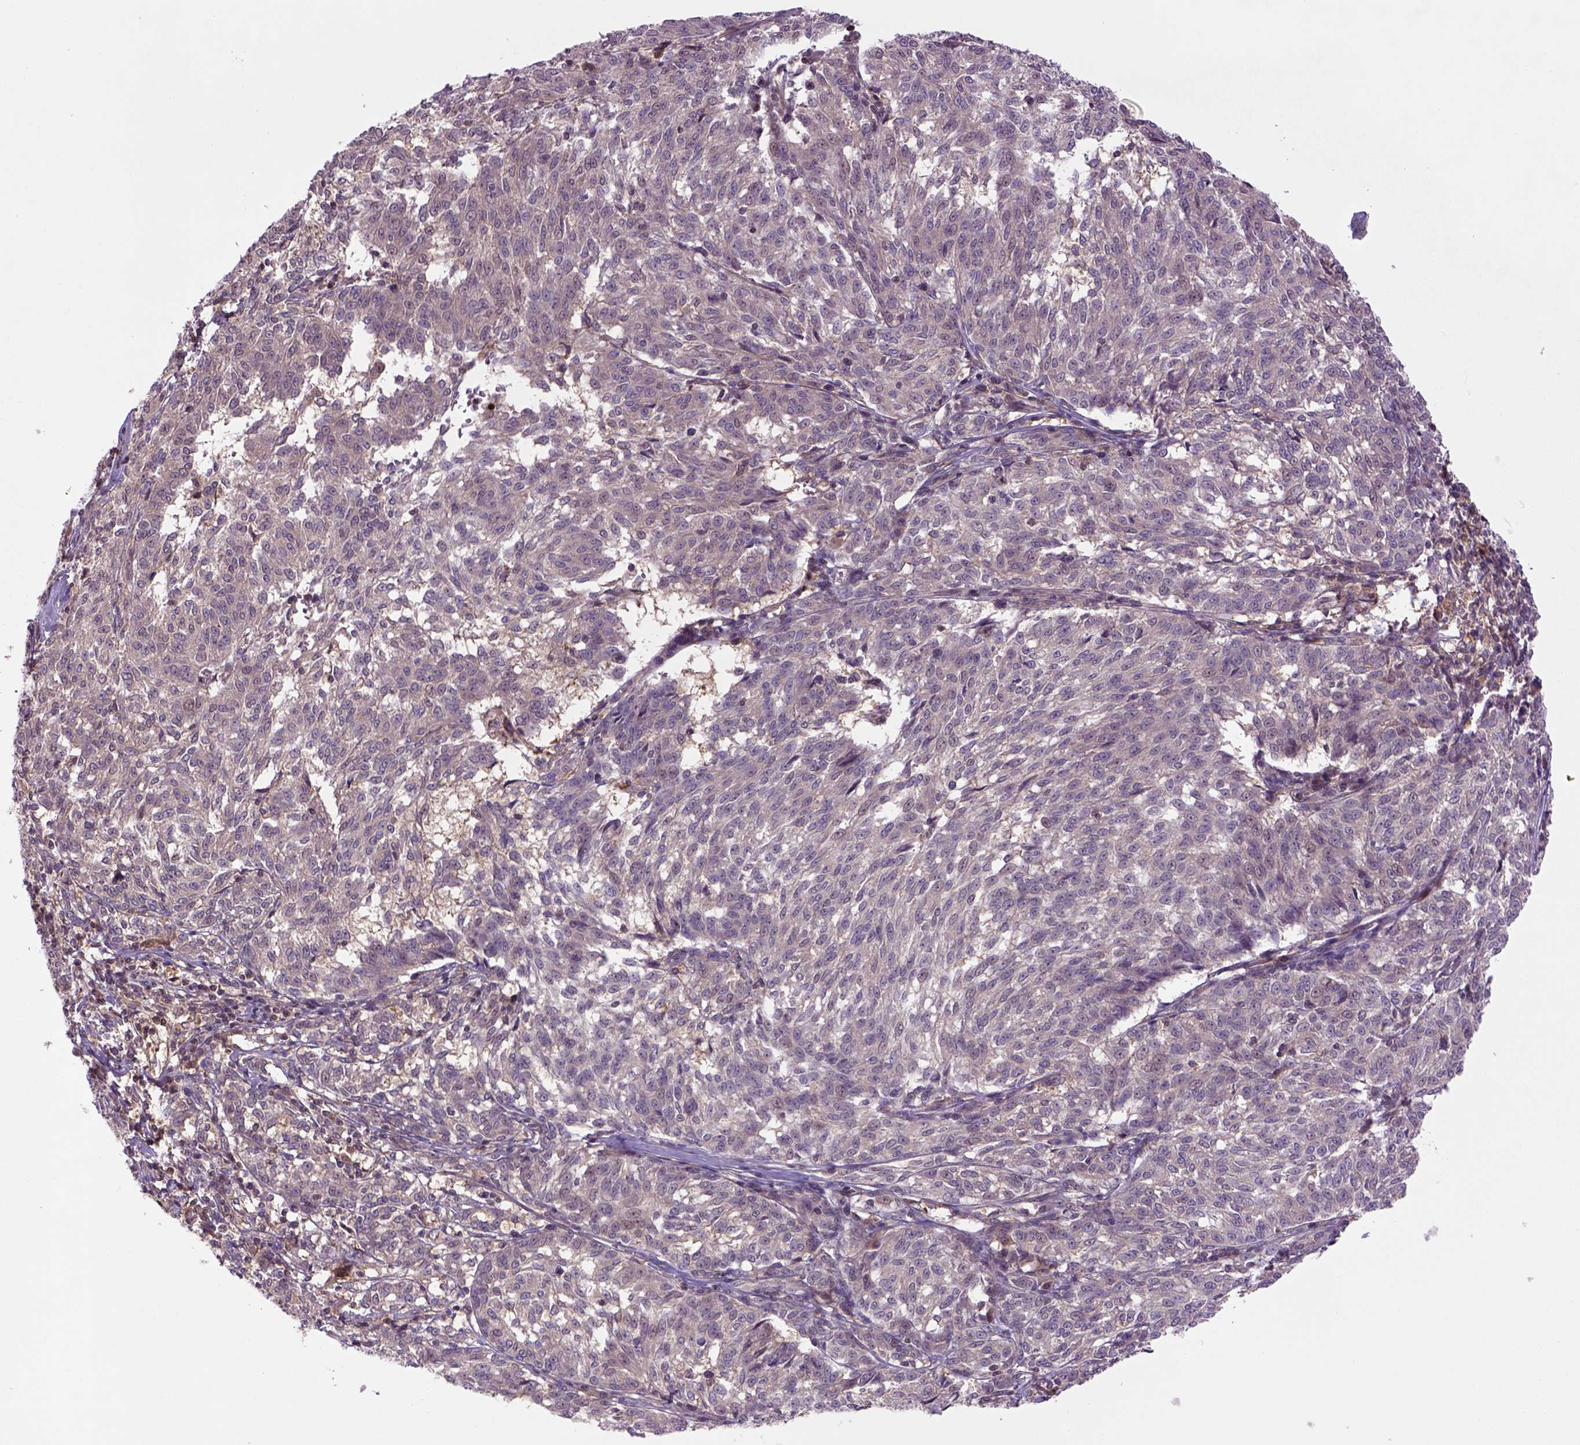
{"staining": {"intensity": "negative", "quantity": "none", "location": "none"}, "tissue": "melanoma", "cell_type": "Tumor cells", "image_type": "cancer", "snomed": [{"axis": "morphology", "description": "Malignant melanoma, NOS"}, {"axis": "topography", "description": "Skin"}], "caption": "Tumor cells are negative for brown protein staining in melanoma.", "gene": "HSPBP1", "patient": {"sex": "female", "age": 72}}